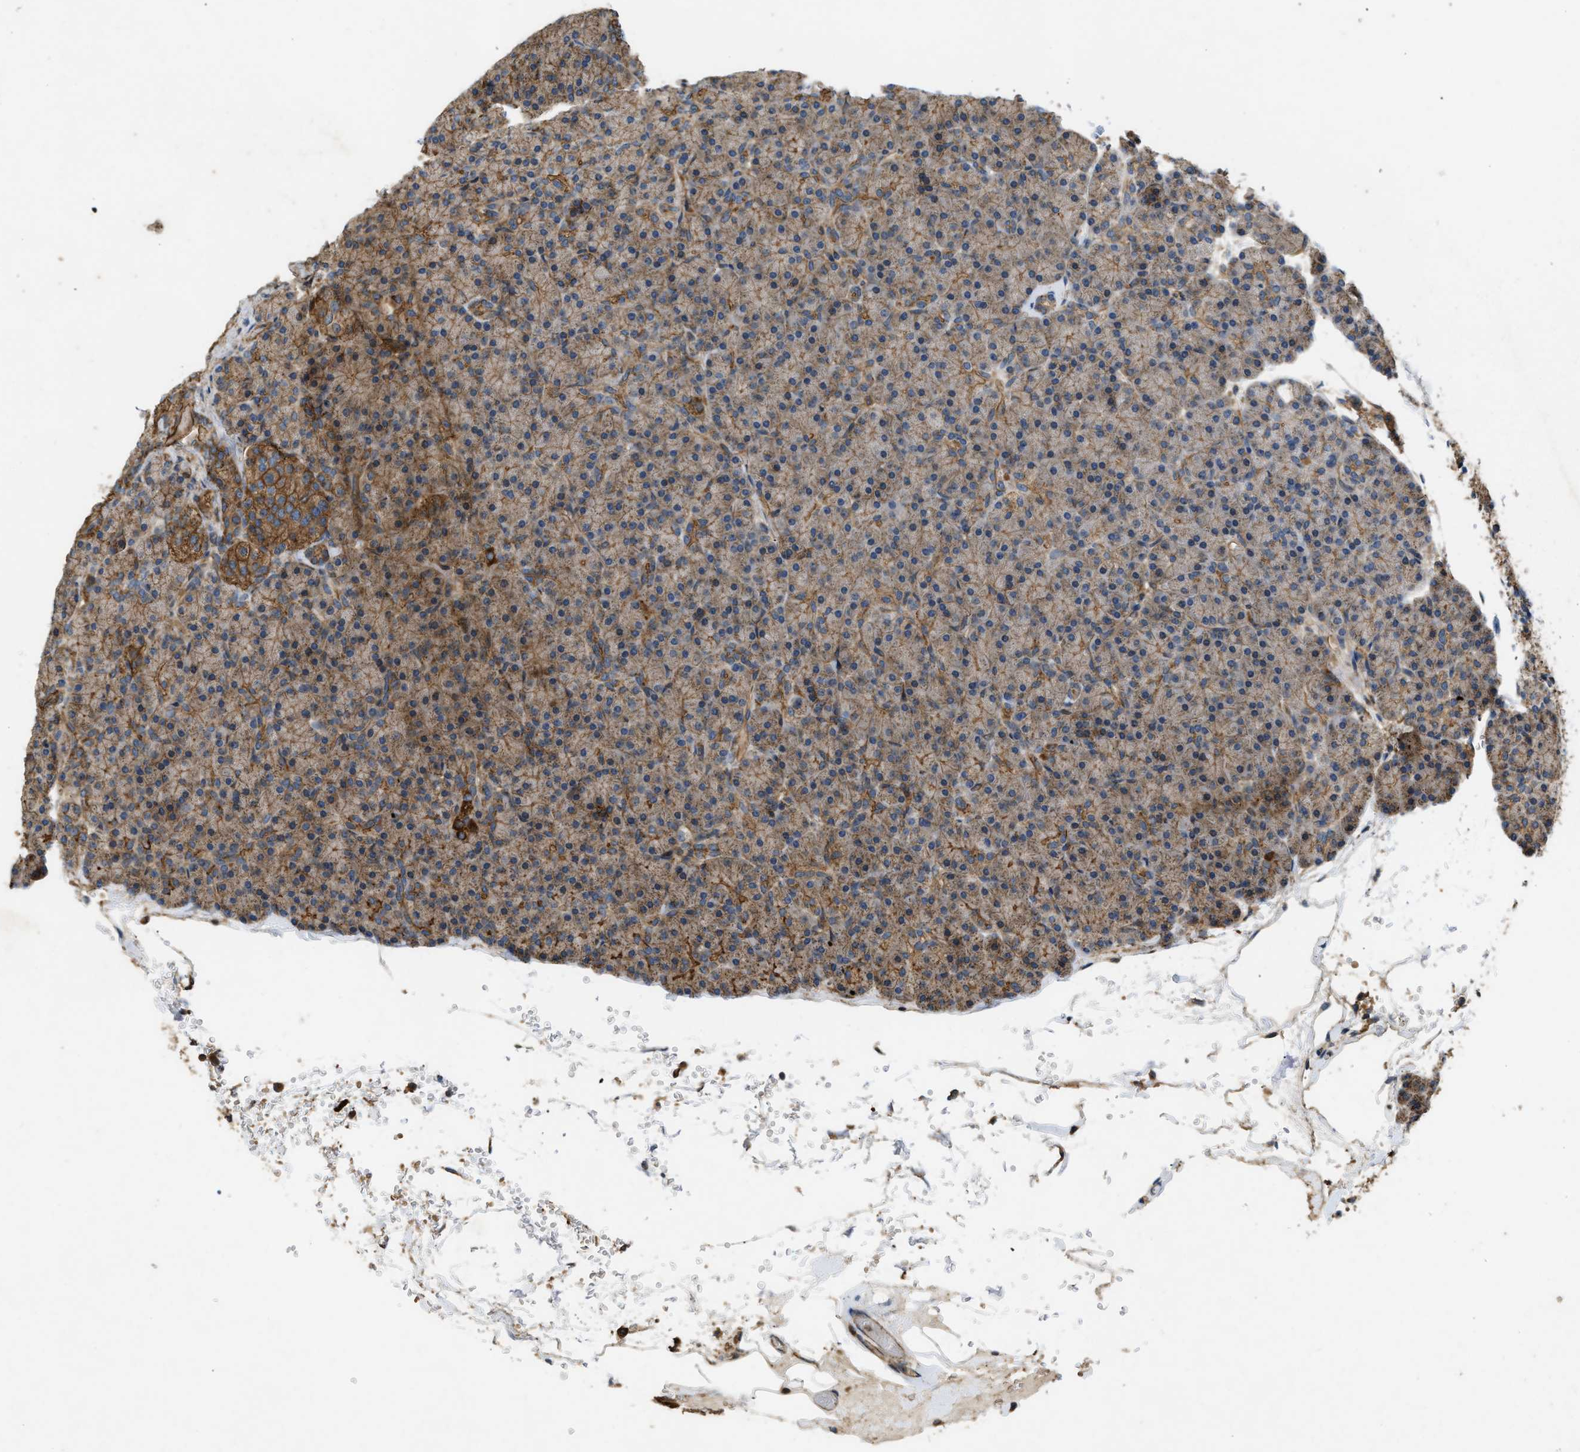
{"staining": {"intensity": "moderate", "quantity": "25%-75%", "location": "cytoplasmic/membranous"}, "tissue": "pancreas", "cell_type": "Exocrine glandular cells", "image_type": "normal", "snomed": [{"axis": "morphology", "description": "Normal tissue, NOS"}, {"axis": "topography", "description": "Pancreas"}], "caption": "Protein expression analysis of benign human pancreas reveals moderate cytoplasmic/membranous staining in about 25%-75% of exocrine glandular cells. The protein is shown in brown color, while the nuclei are stained blue.", "gene": "GNB4", "patient": {"sex": "female", "age": 43}}